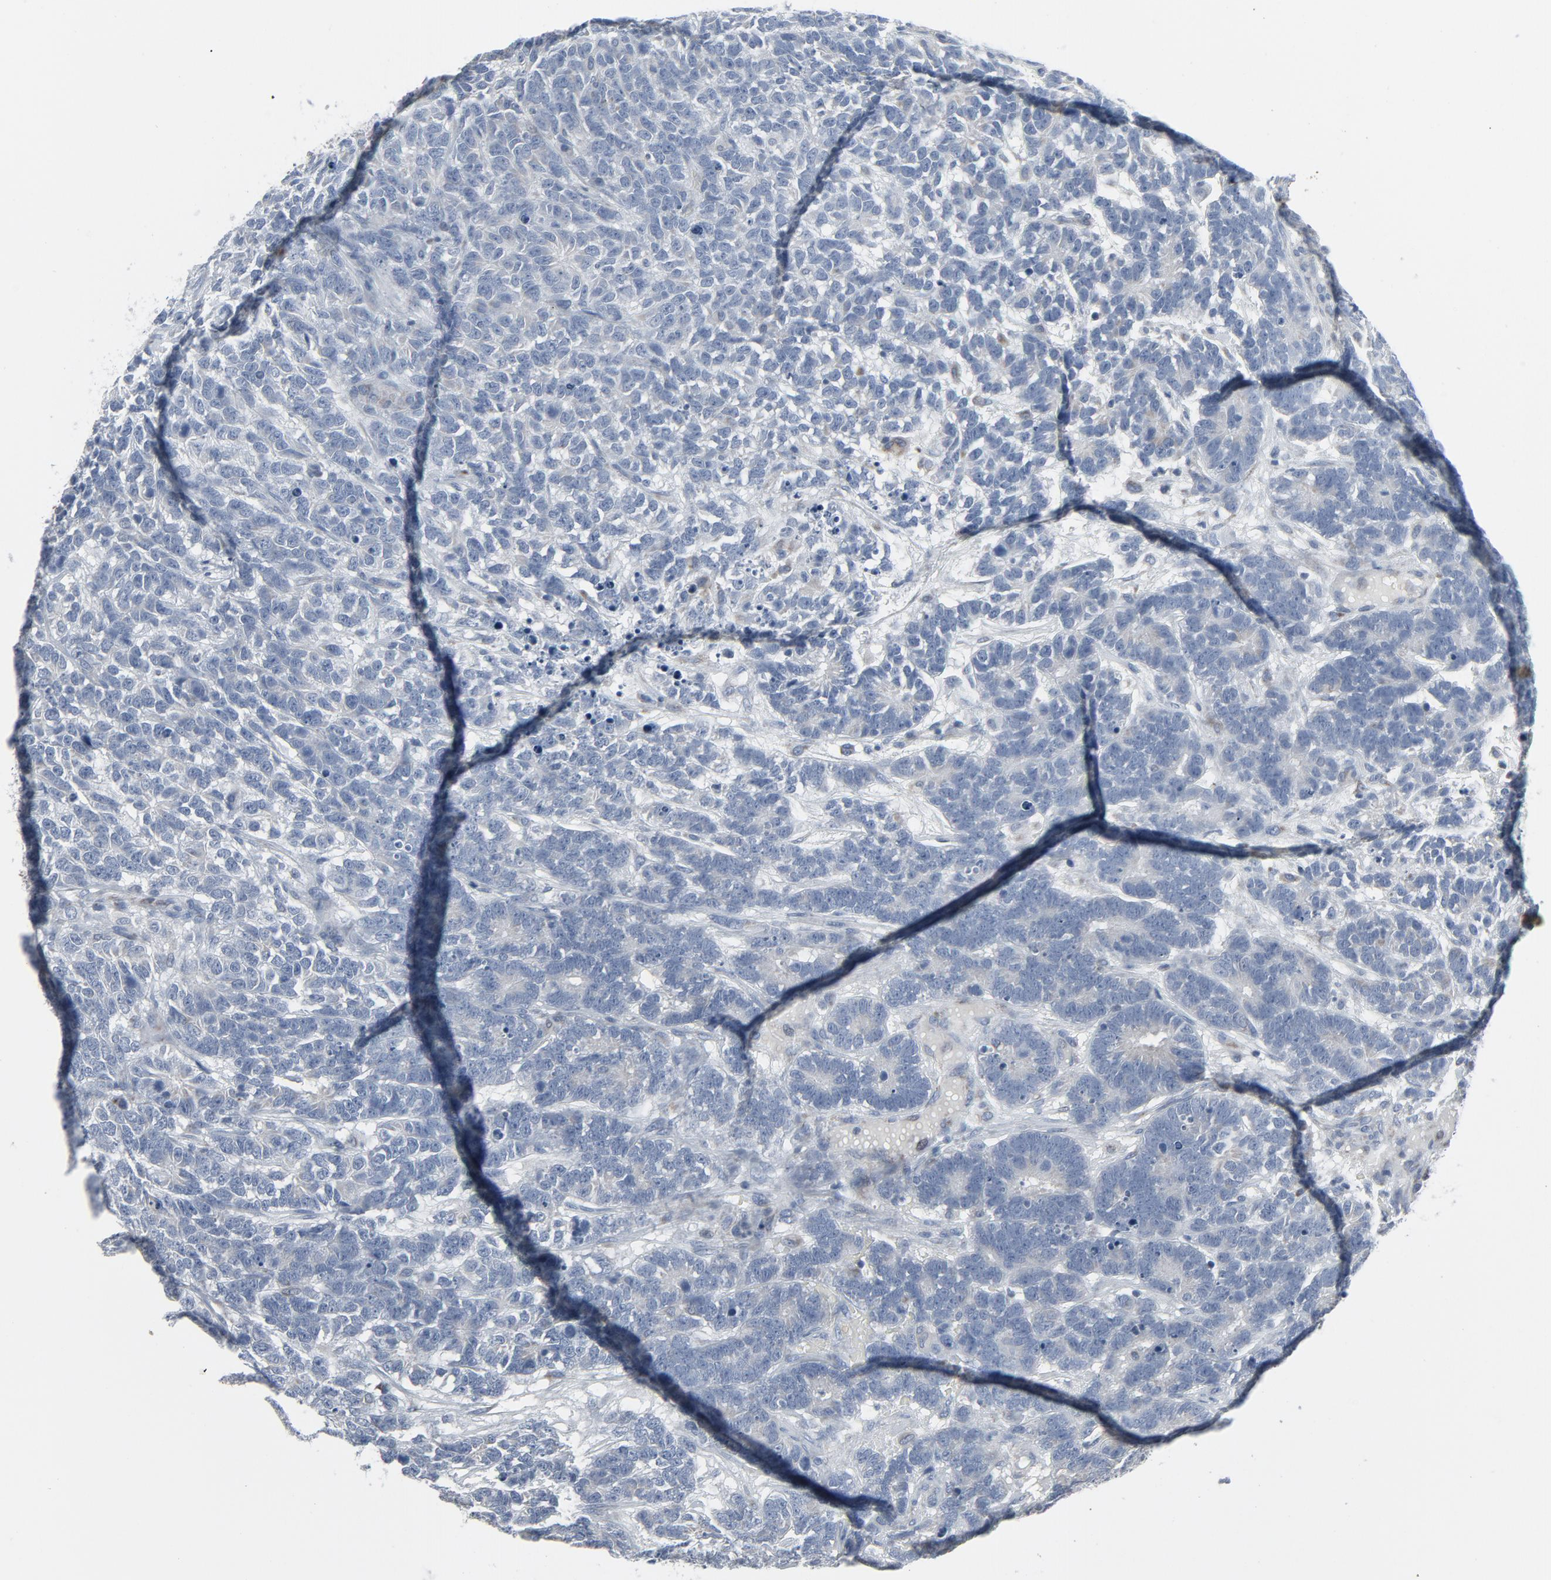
{"staining": {"intensity": "negative", "quantity": "none", "location": "none"}, "tissue": "testis cancer", "cell_type": "Tumor cells", "image_type": "cancer", "snomed": [{"axis": "morphology", "description": "Carcinoma, Embryonal, NOS"}, {"axis": "topography", "description": "Testis"}], "caption": "DAB (3,3'-diaminobenzidine) immunohistochemical staining of human embryonal carcinoma (testis) reveals no significant expression in tumor cells.", "gene": "GPX2", "patient": {"sex": "male", "age": 26}}